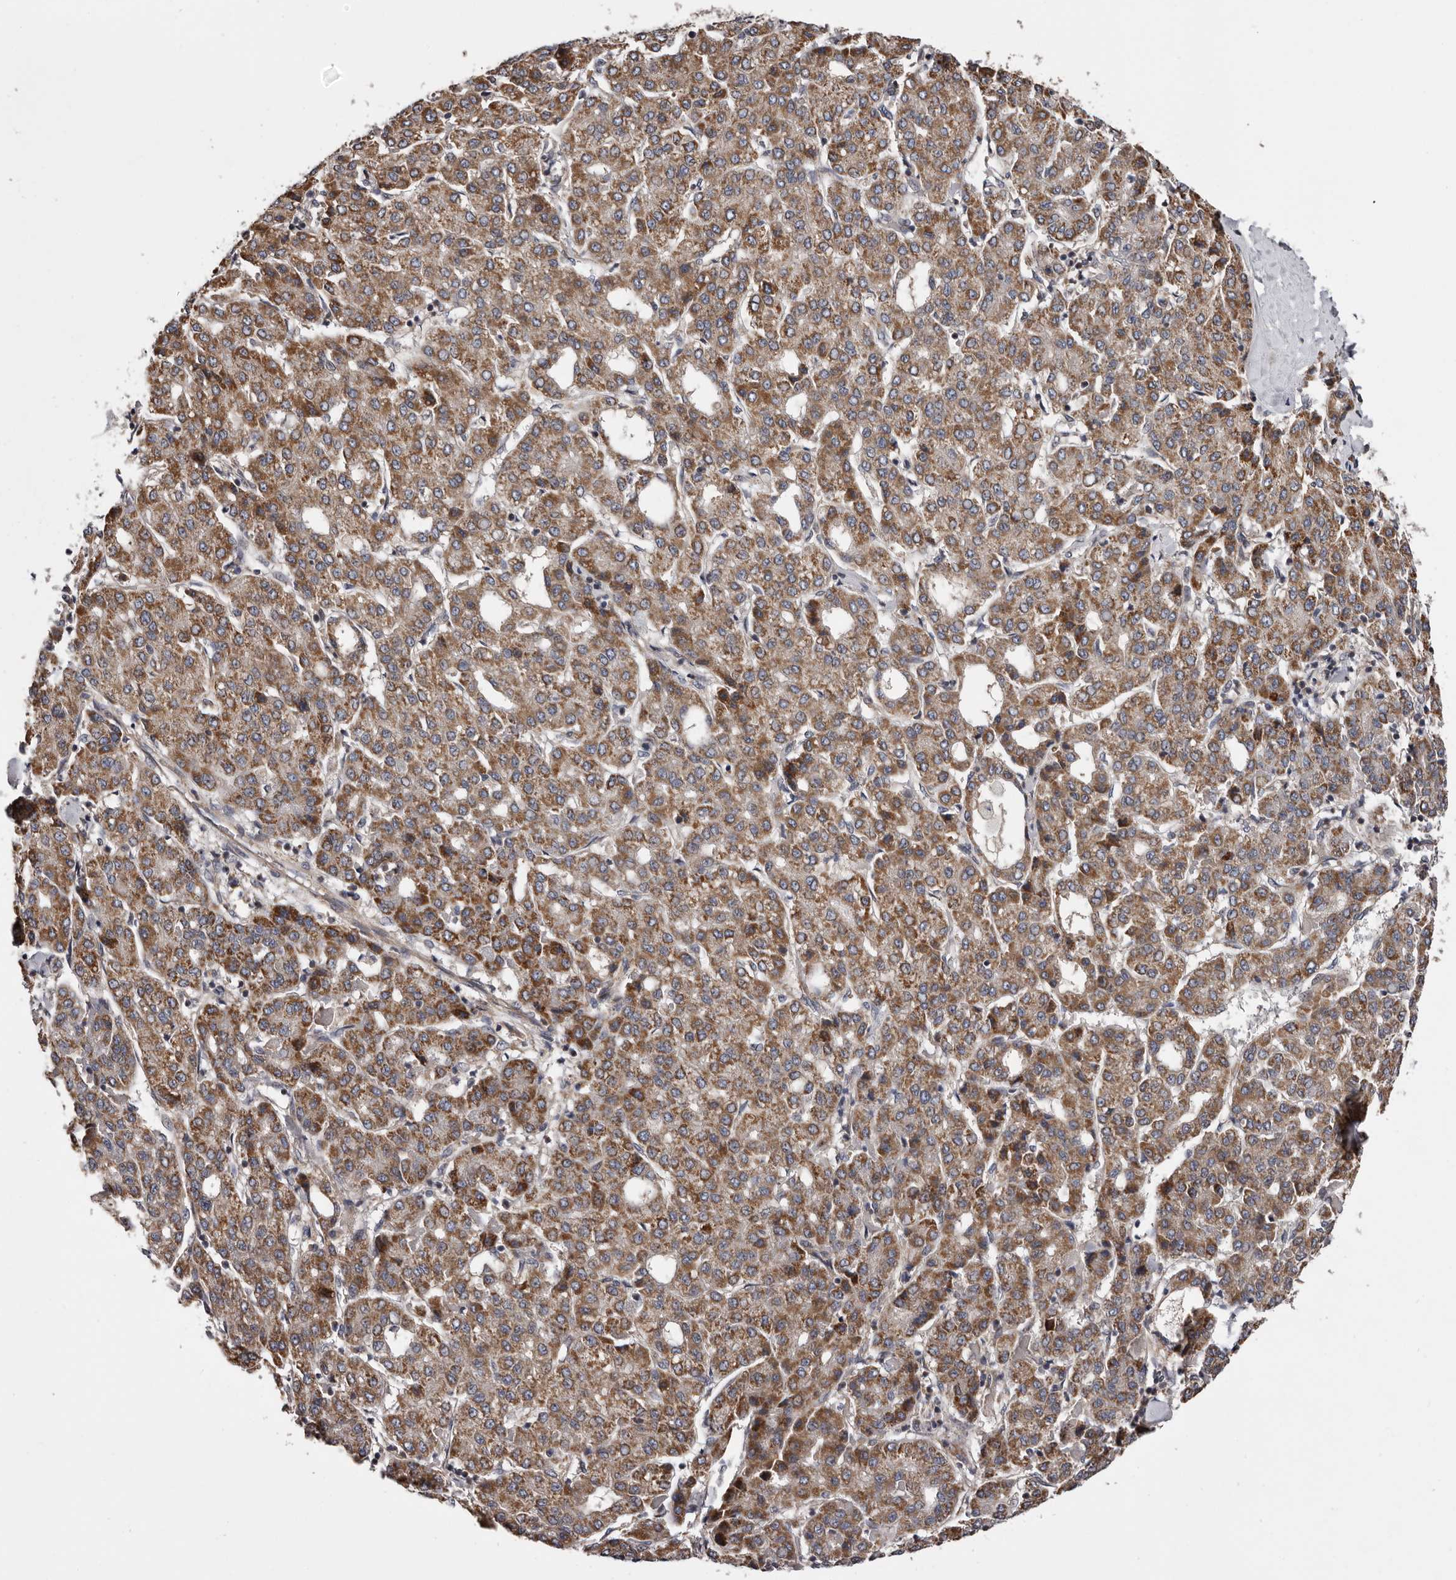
{"staining": {"intensity": "moderate", "quantity": ">75%", "location": "cytoplasmic/membranous"}, "tissue": "liver cancer", "cell_type": "Tumor cells", "image_type": "cancer", "snomed": [{"axis": "morphology", "description": "Carcinoma, Hepatocellular, NOS"}, {"axis": "topography", "description": "Liver"}], "caption": "Moderate cytoplasmic/membranous staining is present in approximately >75% of tumor cells in liver cancer.", "gene": "VPS37A", "patient": {"sex": "male", "age": 65}}